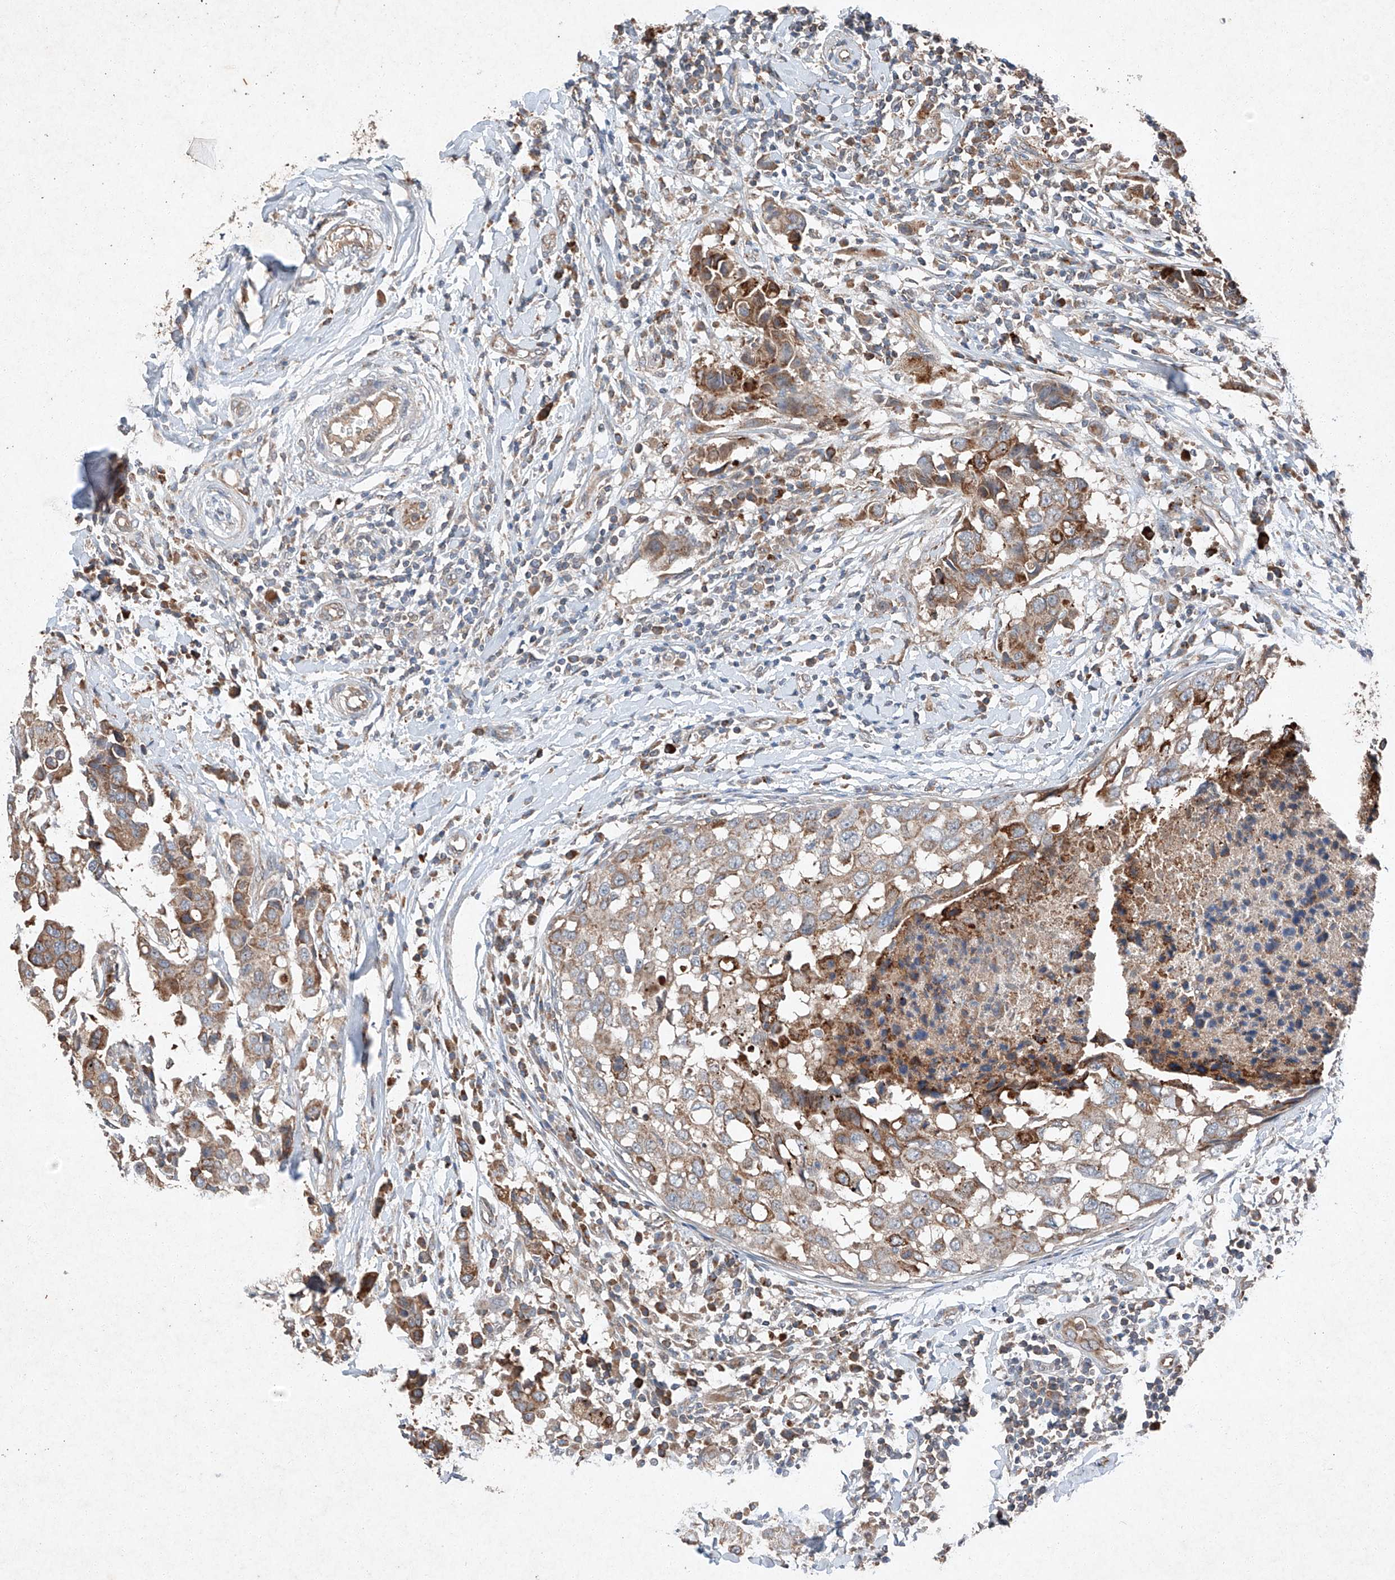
{"staining": {"intensity": "moderate", "quantity": ">75%", "location": "cytoplasmic/membranous"}, "tissue": "breast cancer", "cell_type": "Tumor cells", "image_type": "cancer", "snomed": [{"axis": "morphology", "description": "Duct carcinoma"}, {"axis": "topography", "description": "Breast"}], "caption": "A brown stain highlights moderate cytoplasmic/membranous positivity of a protein in breast cancer (invasive ductal carcinoma) tumor cells. The protein of interest is shown in brown color, while the nuclei are stained blue.", "gene": "RUSC1", "patient": {"sex": "female", "age": 27}}